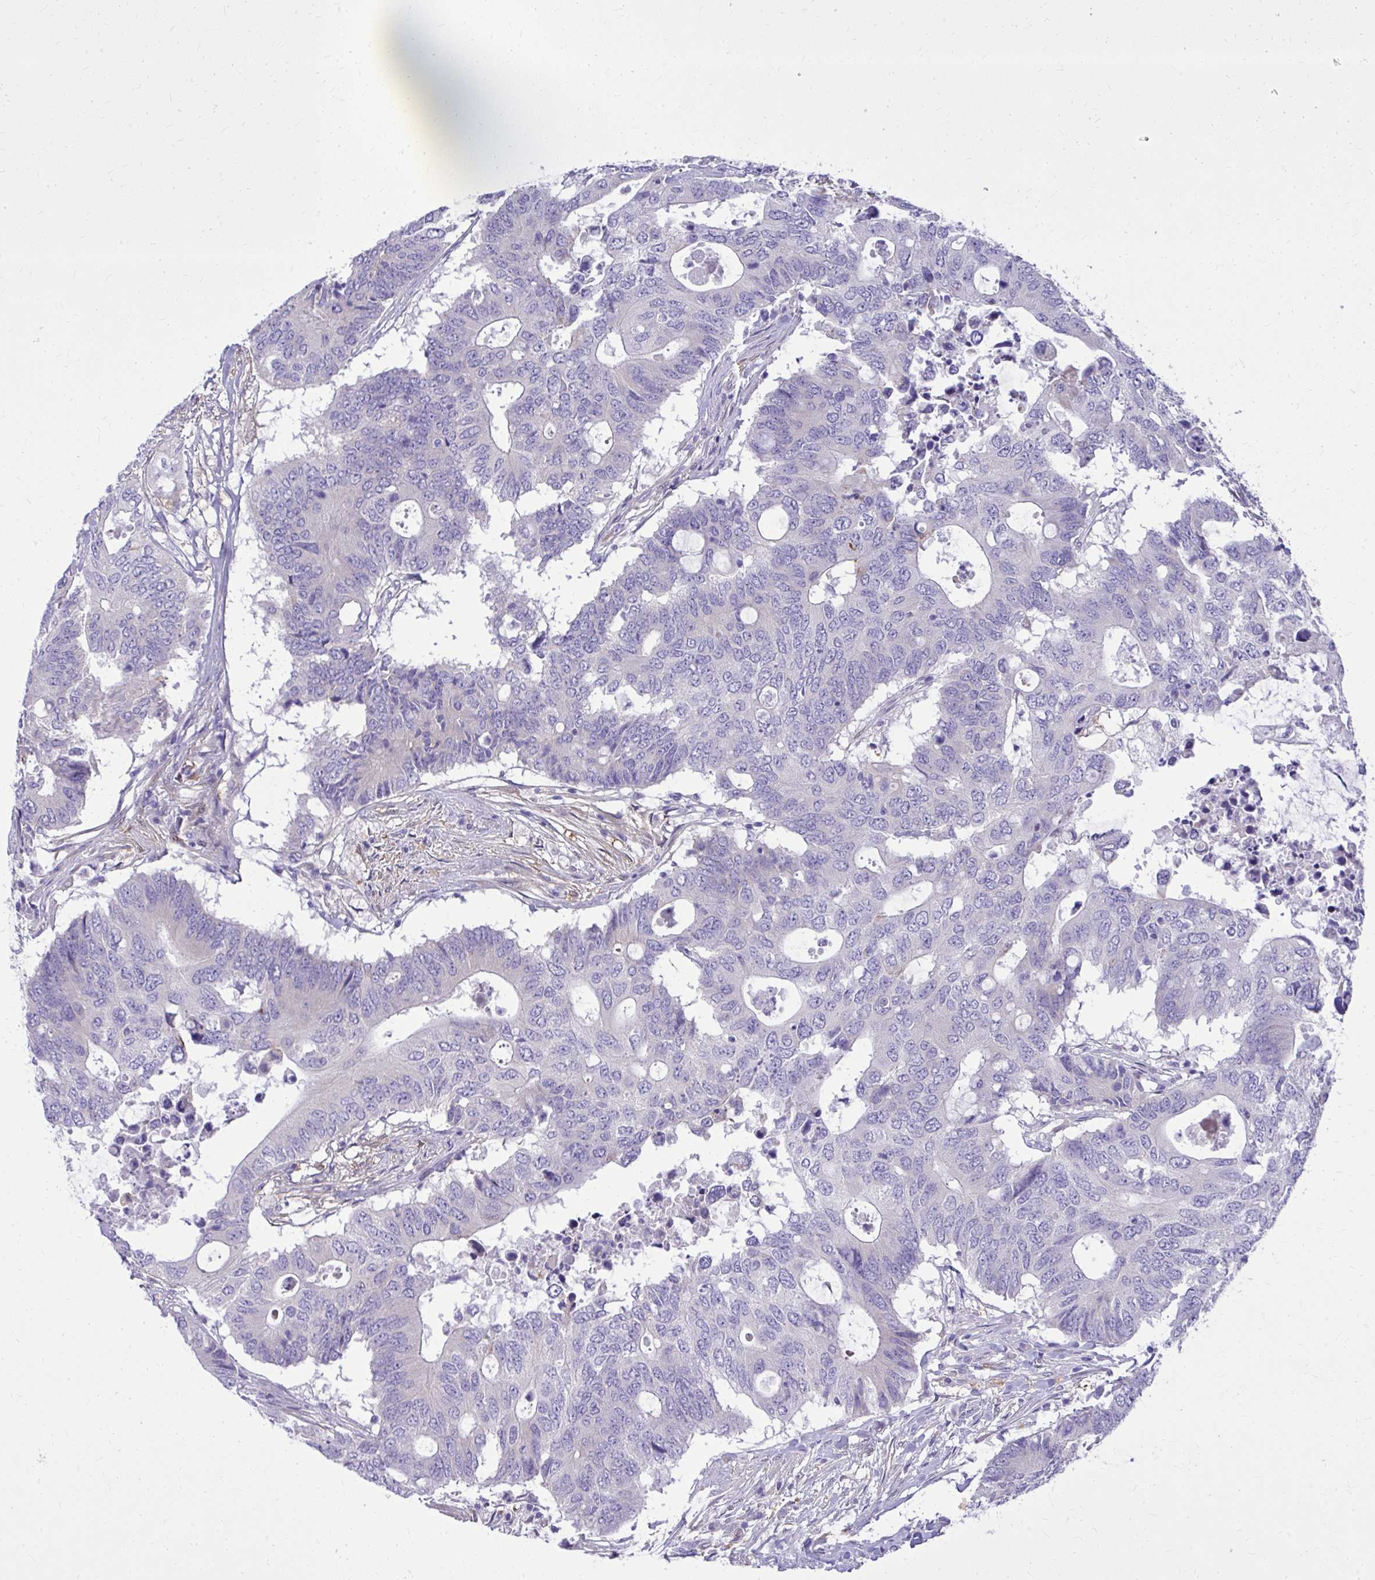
{"staining": {"intensity": "negative", "quantity": "none", "location": "none"}, "tissue": "colorectal cancer", "cell_type": "Tumor cells", "image_type": "cancer", "snomed": [{"axis": "morphology", "description": "Adenocarcinoma, NOS"}, {"axis": "topography", "description": "Colon"}], "caption": "IHC of colorectal cancer shows no positivity in tumor cells.", "gene": "NNMT", "patient": {"sex": "male", "age": 71}}